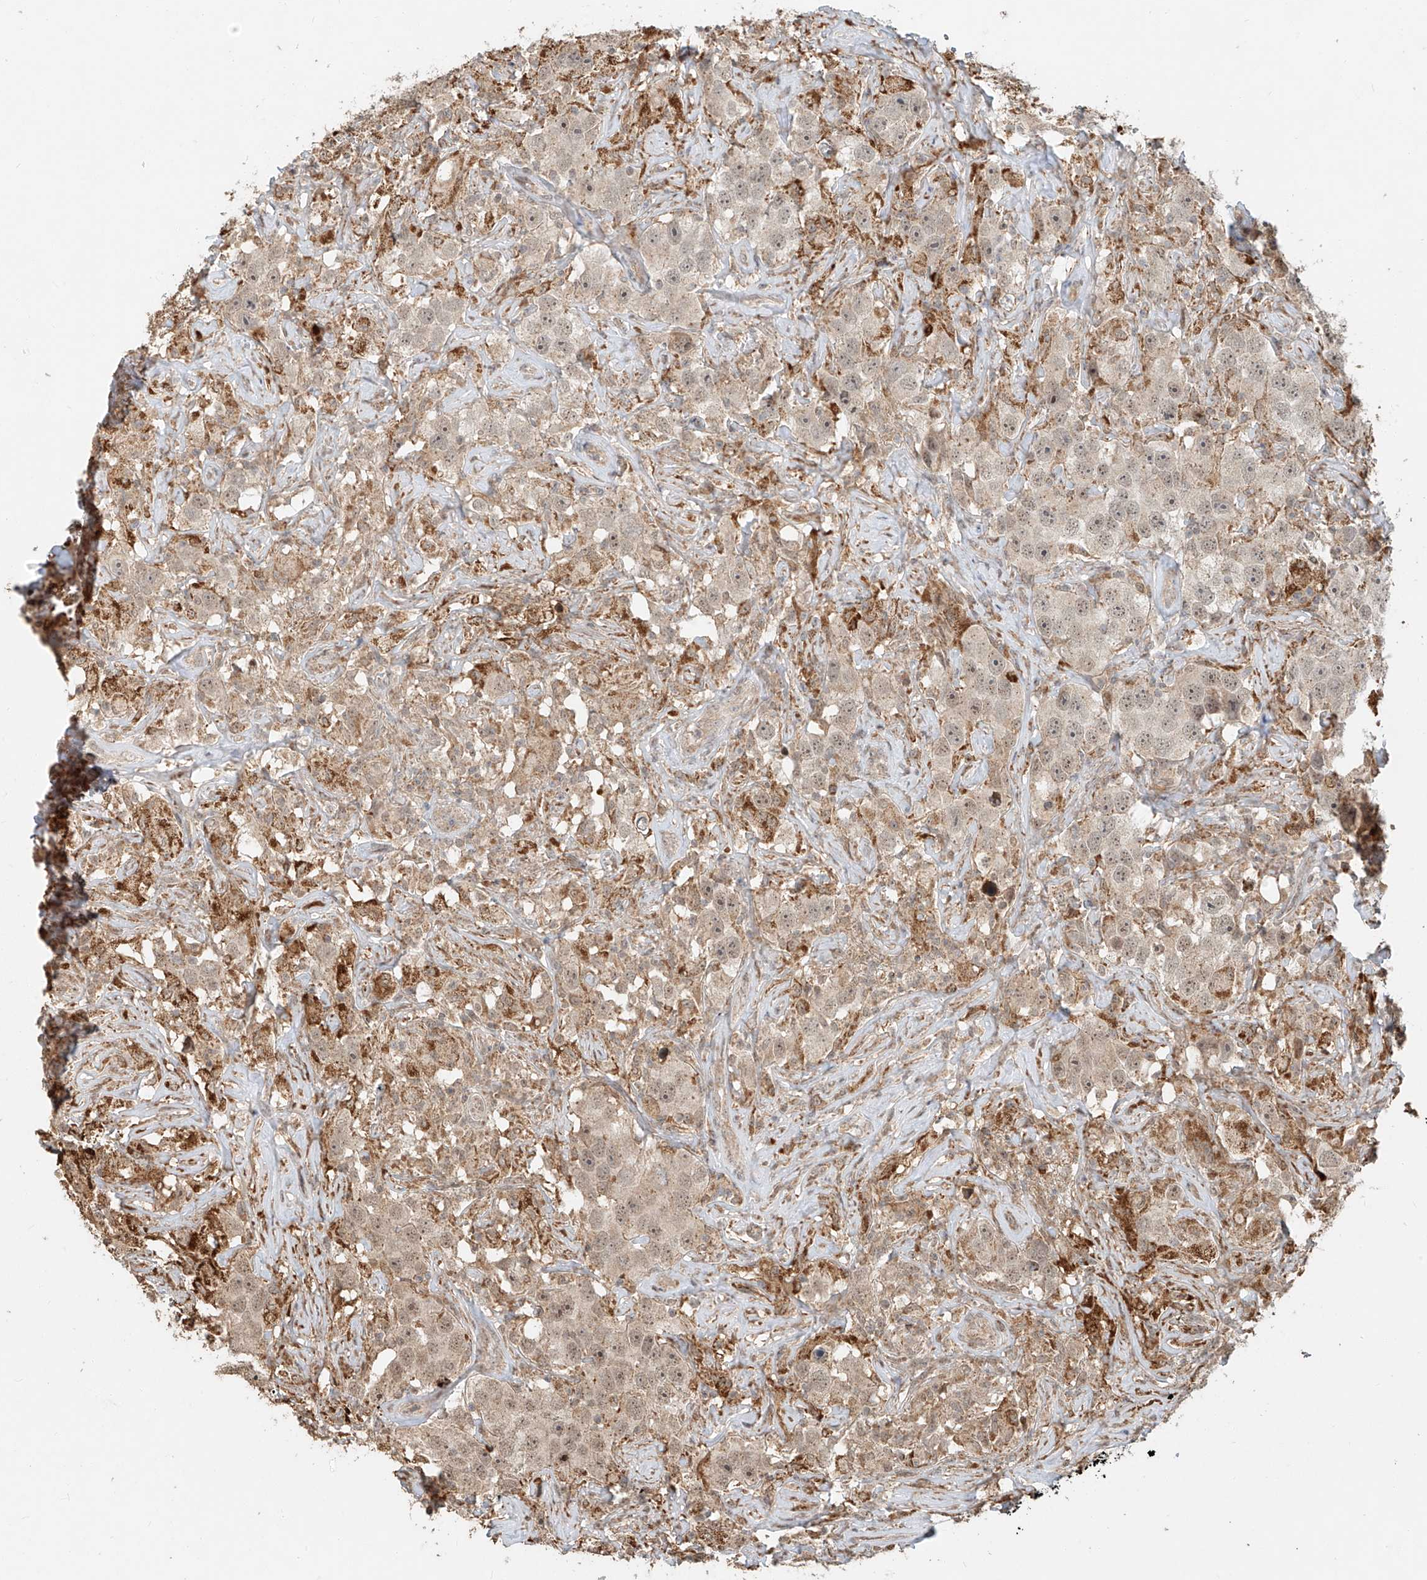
{"staining": {"intensity": "weak", "quantity": "<25%", "location": "cytoplasmic/membranous,nuclear"}, "tissue": "testis cancer", "cell_type": "Tumor cells", "image_type": "cancer", "snomed": [{"axis": "morphology", "description": "Seminoma, NOS"}, {"axis": "topography", "description": "Testis"}], "caption": "The image demonstrates no staining of tumor cells in testis seminoma. (DAB immunohistochemistry with hematoxylin counter stain).", "gene": "SYTL3", "patient": {"sex": "male", "age": 49}}